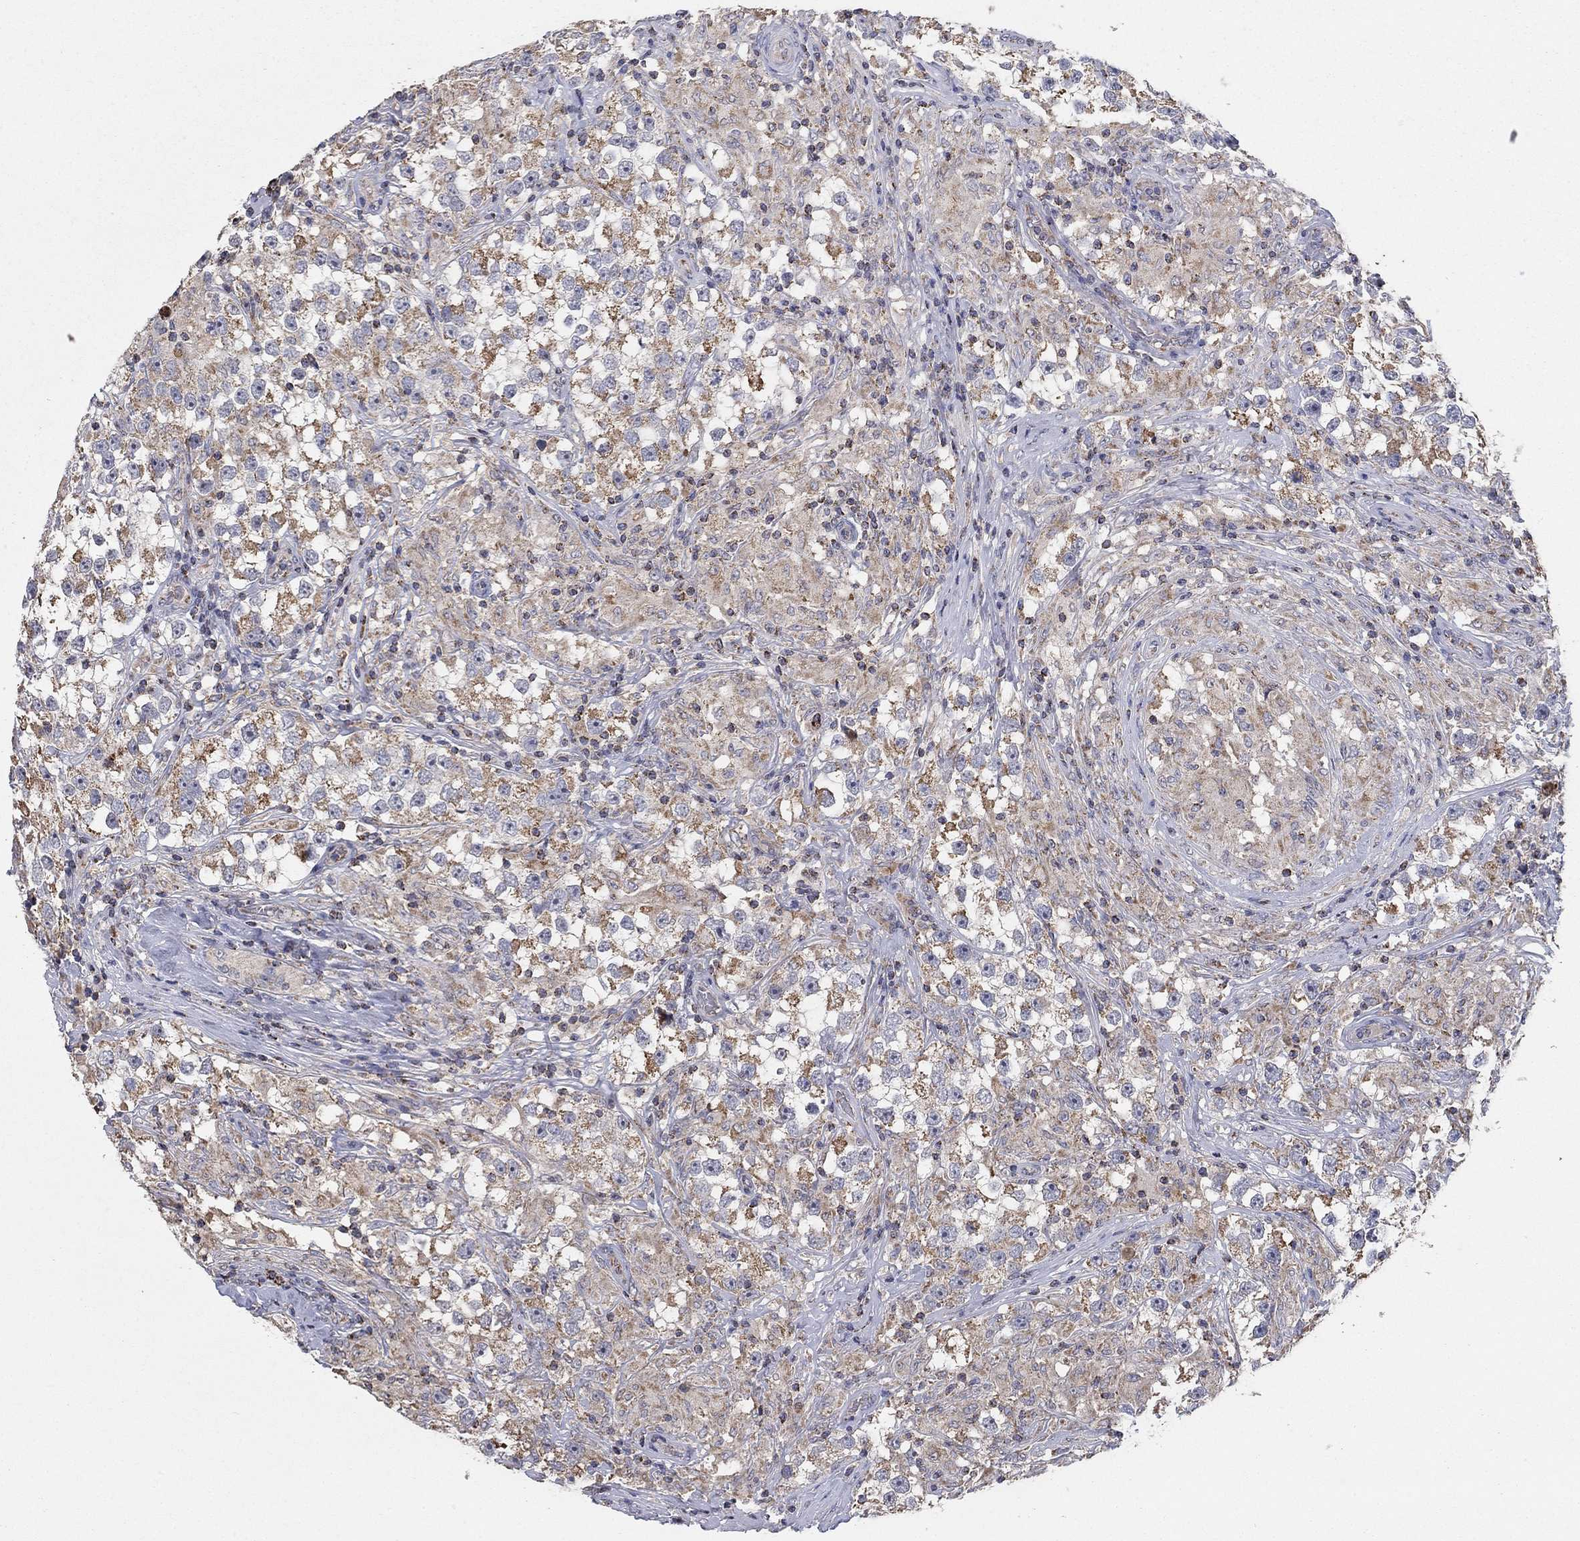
{"staining": {"intensity": "weak", "quantity": ">75%", "location": "cytoplasmic/membranous"}, "tissue": "testis cancer", "cell_type": "Tumor cells", "image_type": "cancer", "snomed": [{"axis": "morphology", "description": "Seminoma, NOS"}, {"axis": "topography", "description": "Testis"}], "caption": "Immunohistochemistry (IHC) histopathology image of human testis seminoma stained for a protein (brown), which shows low levels of weak cytoplasmic/membranous staining in about >75% of tumor cells.", "gene": "GPSM1", "patient": {"sex": "male", "age": 46}}